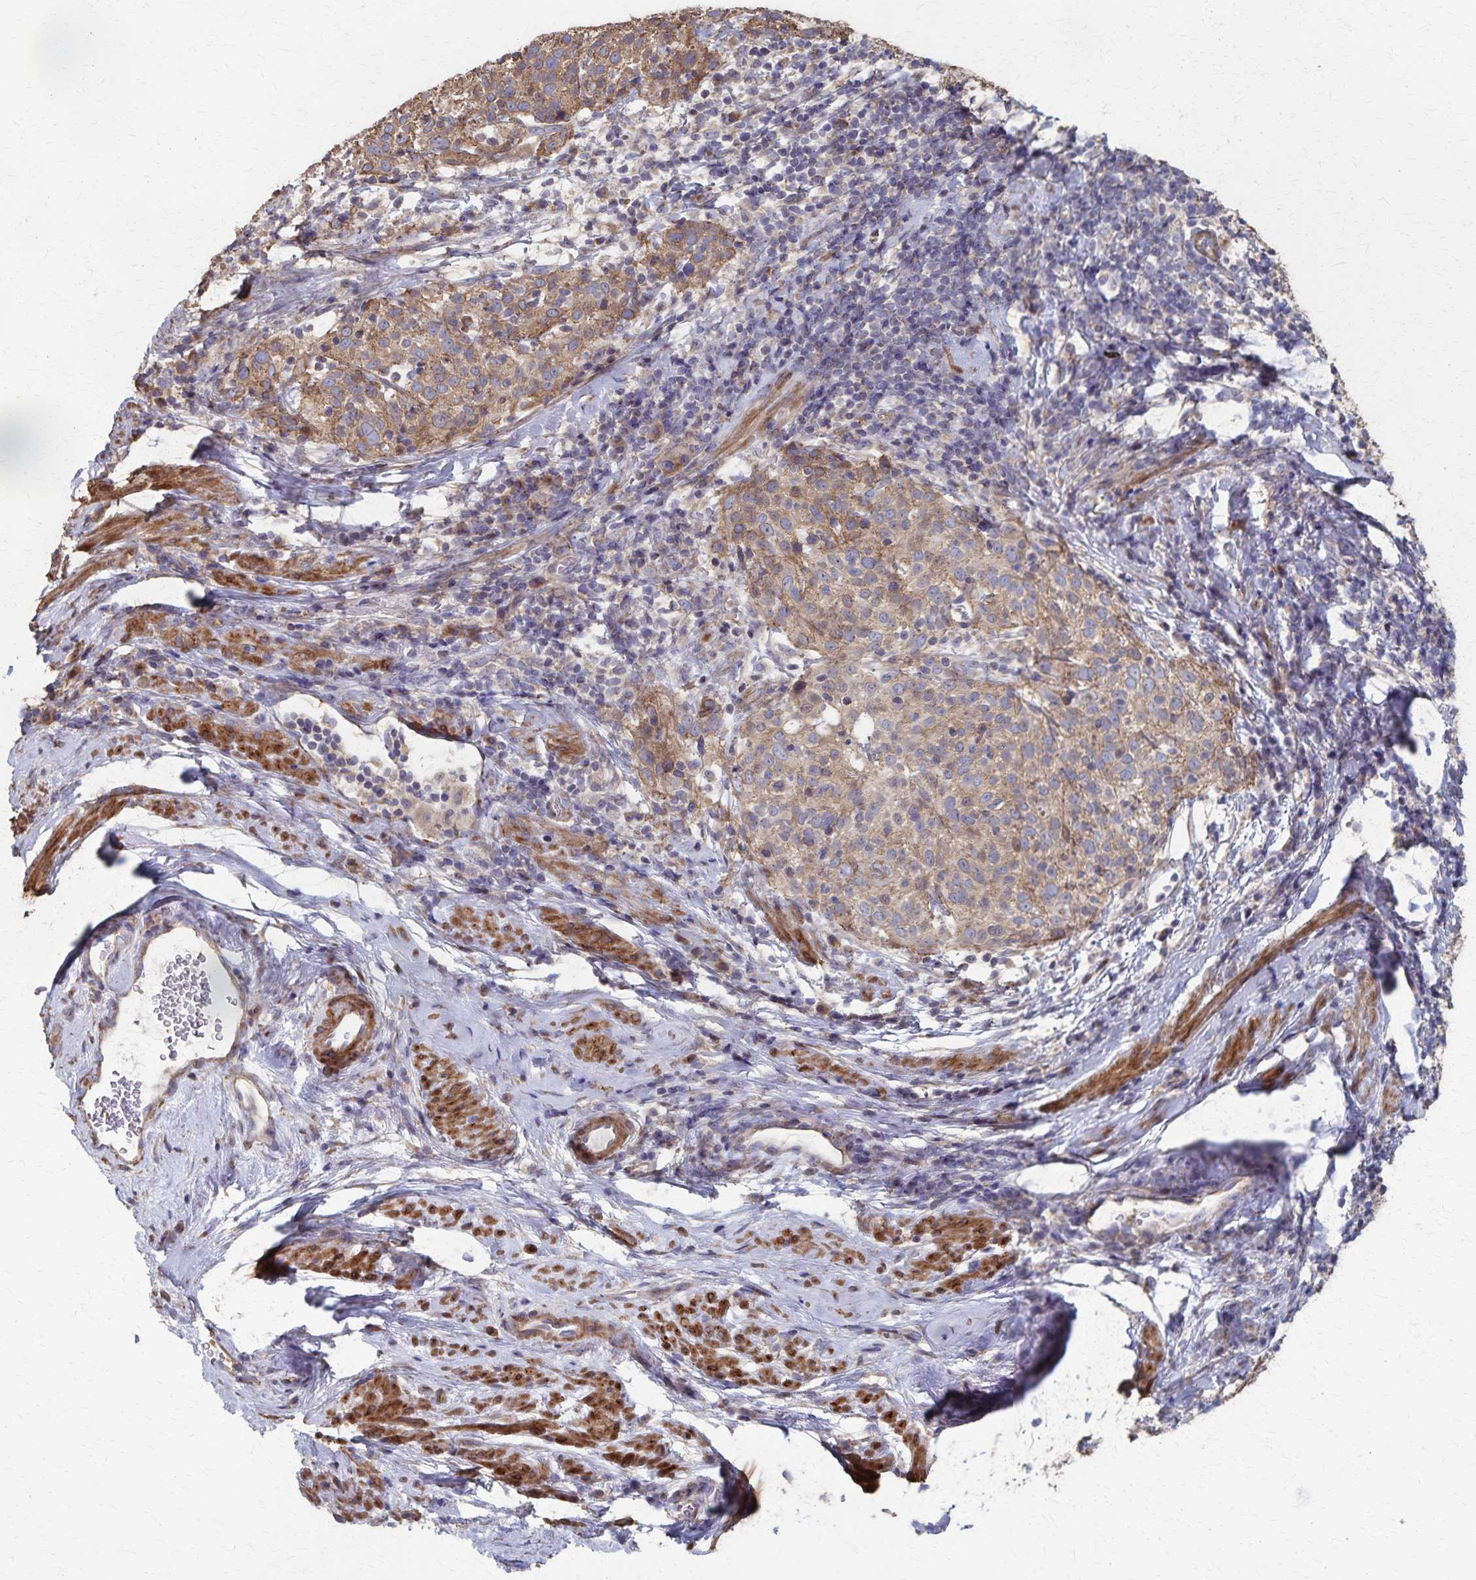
{"staining": {"intensity": "moderate", "quantity": ">75%", "location": "cytoplasmic/membranous"}, "tissue": "cervical cancer", "cell_type": "Tumor cells", "image_type": "cancer", "snomed": [{"axis": "morphology", "description": "Squamous cell carcinoma, NOS"}, {"axis": "topography", "description": "Cervix"}], "caption": "Cervical squamous cell carcinoma stained for a protein (brown) reveals moderate cytoplasmic/membranous positive positivity in approximately >75% of tumor cells.", "gene": "PGAP2", "patient": {"sex": "female", "age": 61}}